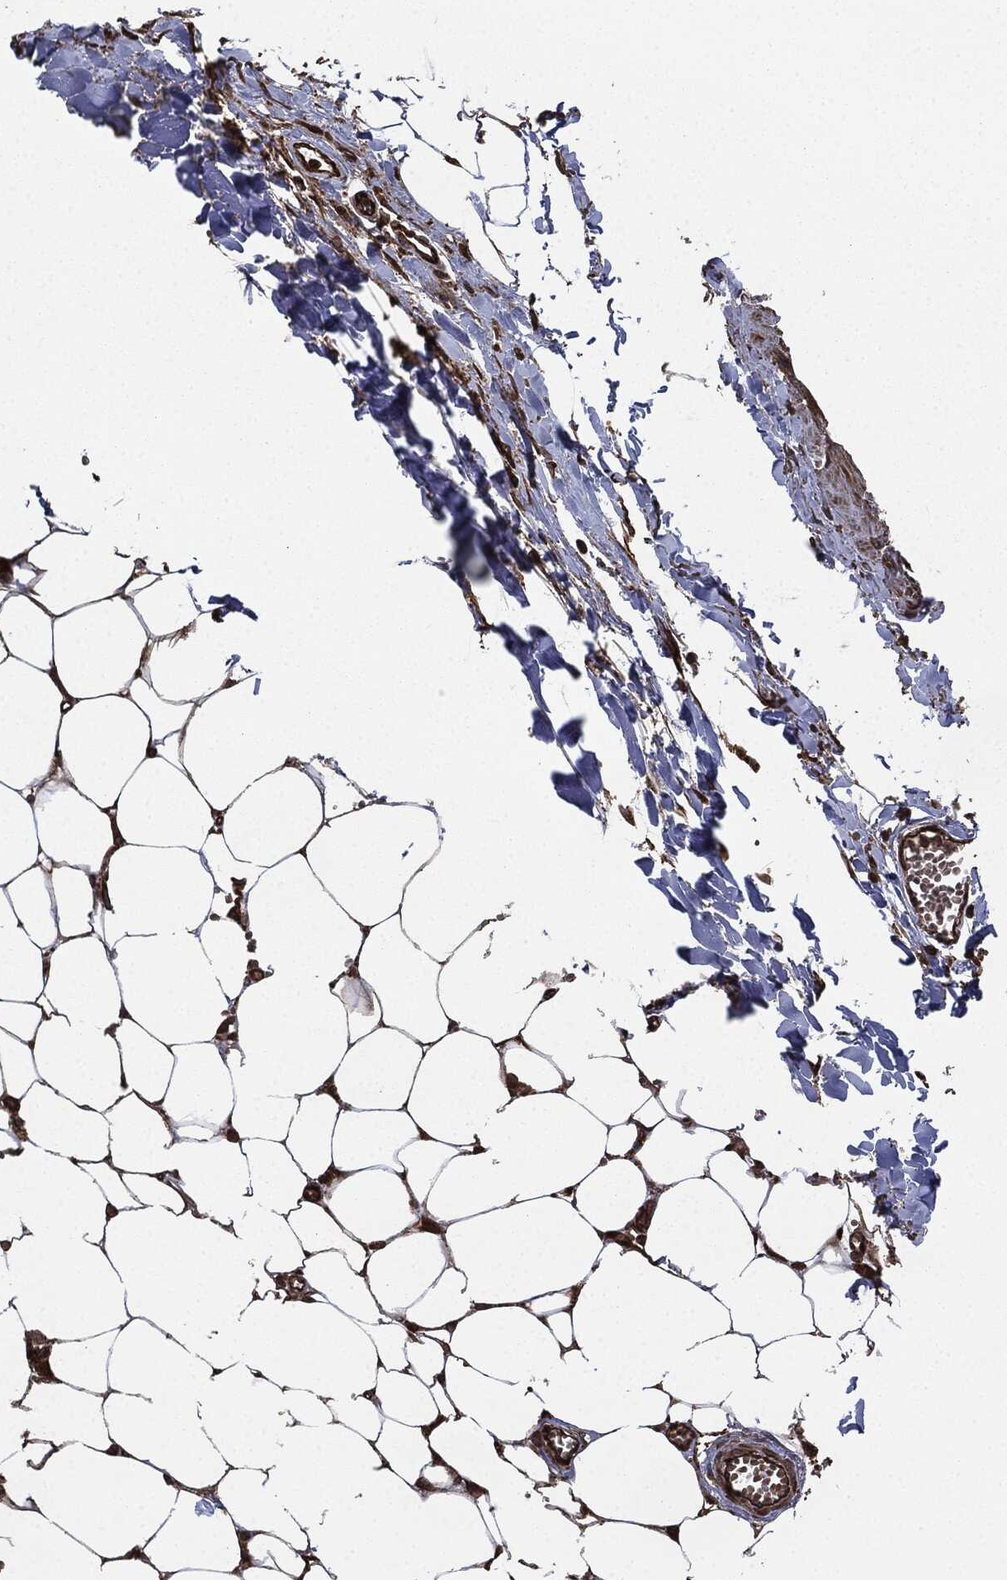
{"staining": {"intensity": "strong", "quantity": ">75%", "location": "cytoplasmic/membranous"}, "tissue": "adipose tissue", "cell_type": "Adipocytes", "image_type": "normal", "snomed": [{"axis": "morphology", "description": "Normal tissue, NOS"}, {"axis": "morphology", "description": "Squamous cell carcinoma, NOS"}, {"axis": "topography", "description": "Cartilage tissue"}, {"axis": "topography", "description": "Lung"}], "caption": "Approximately >75% of adipocytes in benign human adipose tissue reveal strong cytoplasmic/membranous protein expression as visualized by brown immunohistochemical staining.", "gene": "RAP1GDS1", "patient": {"sex": "male", "age": 66}}